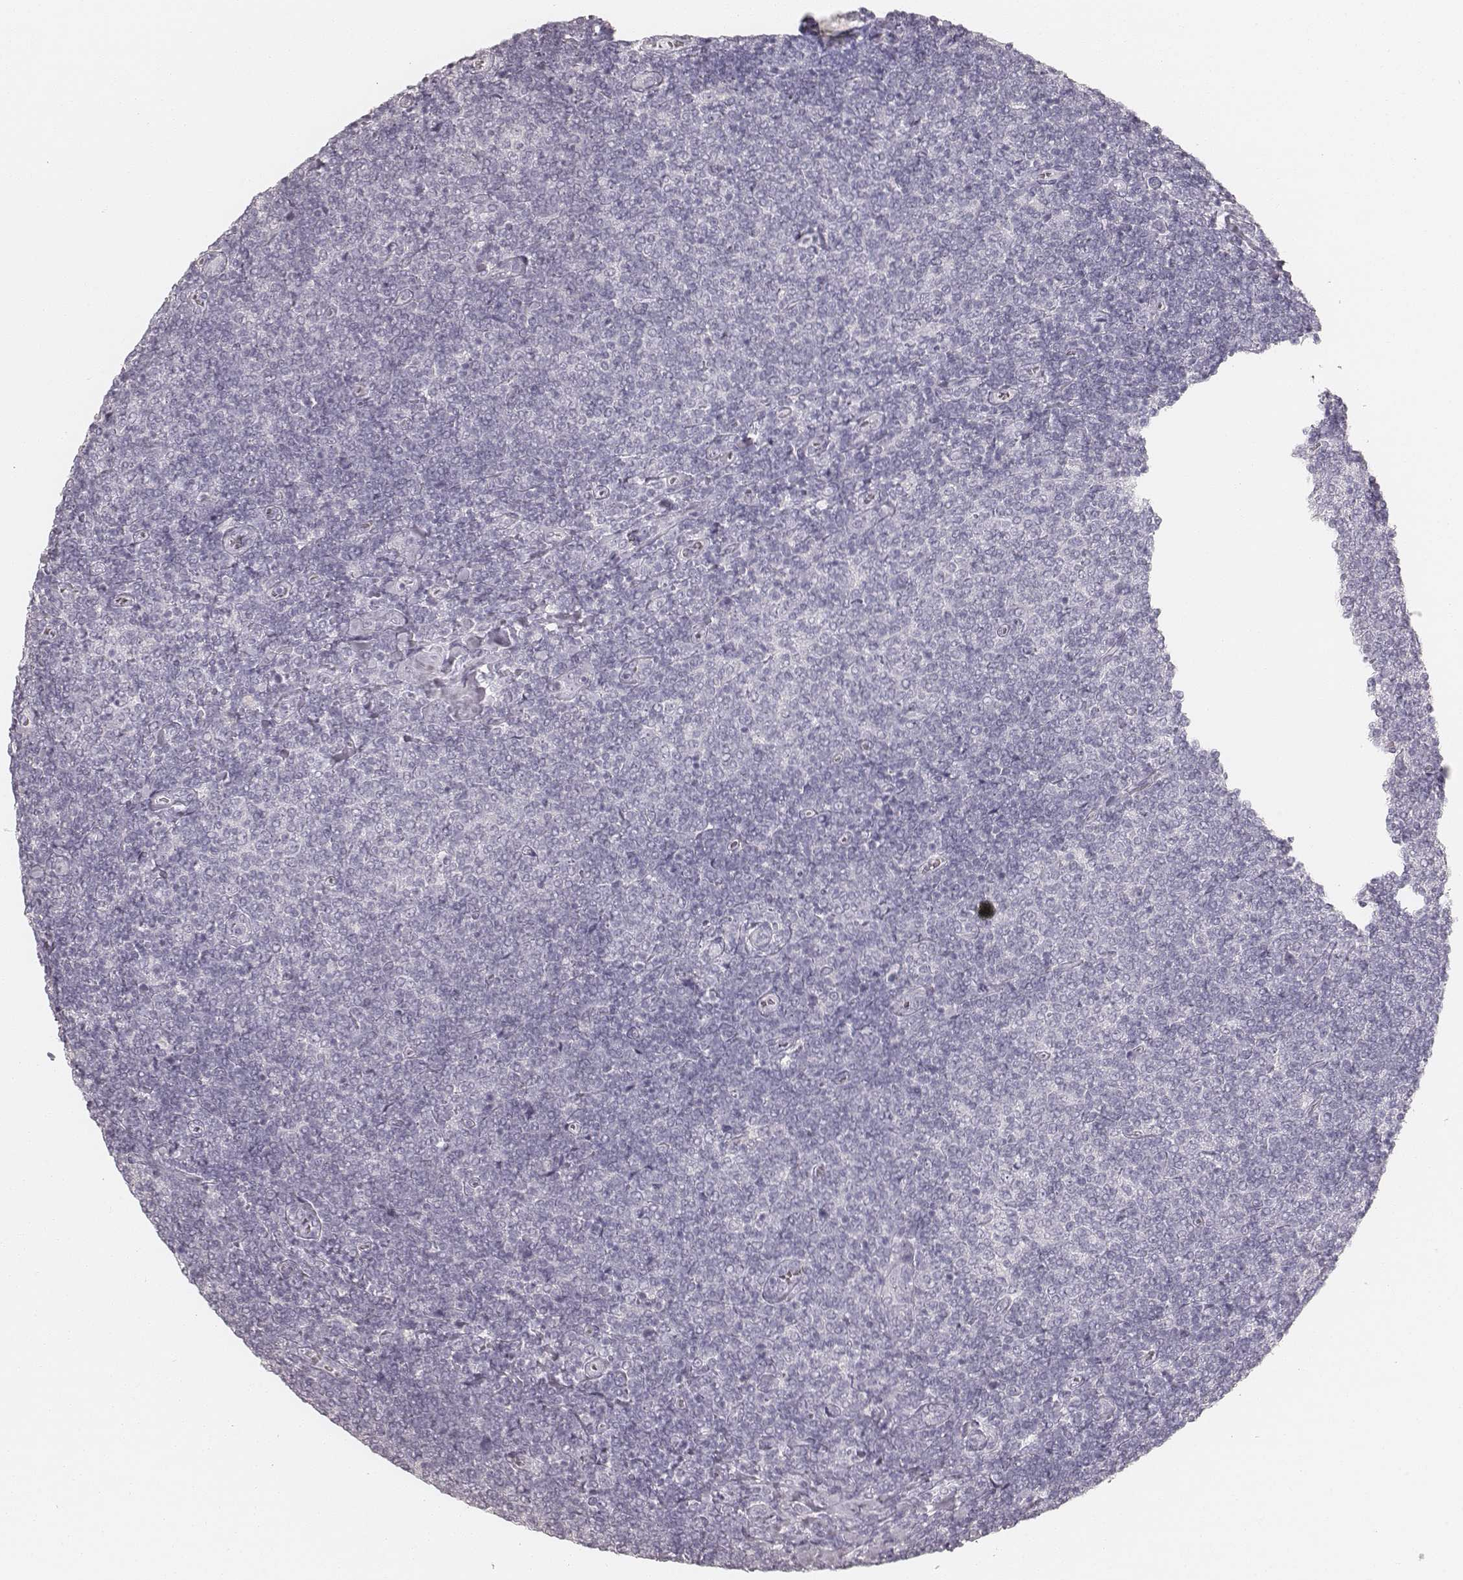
{"staining": {"intensity": "negative", "quantity": "none", "location": "none"}, "tissue": "lymphoma", "cell_type": "Tumor cells", "image_type": "cancer", "snomed": [{"axis": "morphology", "description": "Malignant lymphoma, non-Hodgkin's type, Low grade"}, {"axis": "topography", "description": "Lymph node"}], "caption": "Immunohistochemical staining of lymphoma reveals no significant expression in tumor cells.", "gene": "KRT34", "patient": {"sex": "male", "age": 52}}